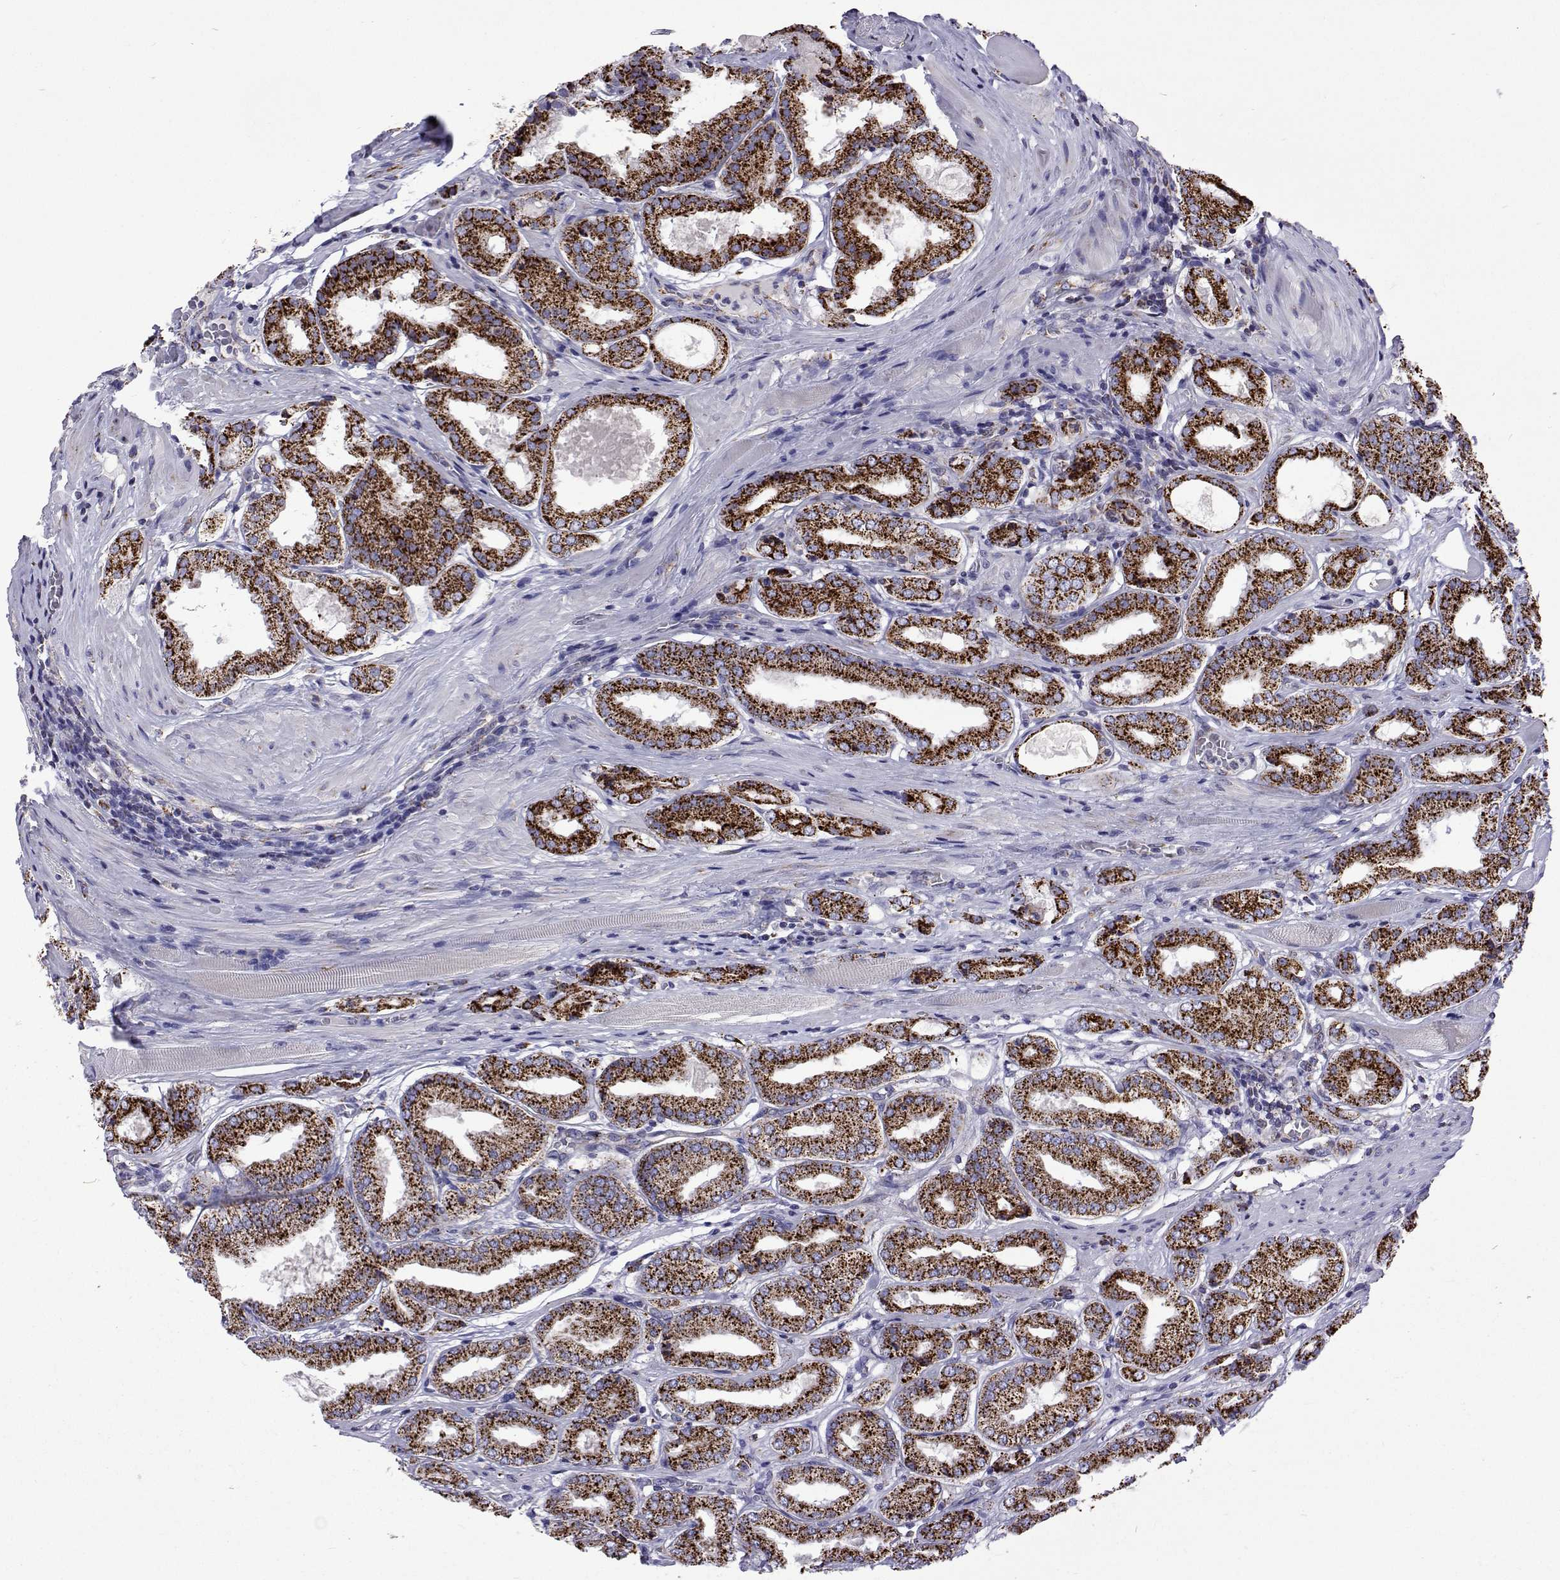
{"staining": {"intensity": "strong", "quantity": ">75%", "location": "cytoplasmic/membranous"}, "tissue": "prostate cancer", "cell_type": "Tumor cells", "image_type": "cancer", "snomed": [{"axis": "morphology", "description": "Adenocarcinoma, NOS"}, {"axis": "topography", "description": "Prostate"}], "caption": "A micrograph of prostate cancer (adenocarcinoma) stained for a protein shows strong cytoplasmic/membranous brown staining in tumor cells.", "gene": "MCCC2", "patient": {"sex": "male", "age": 63}}